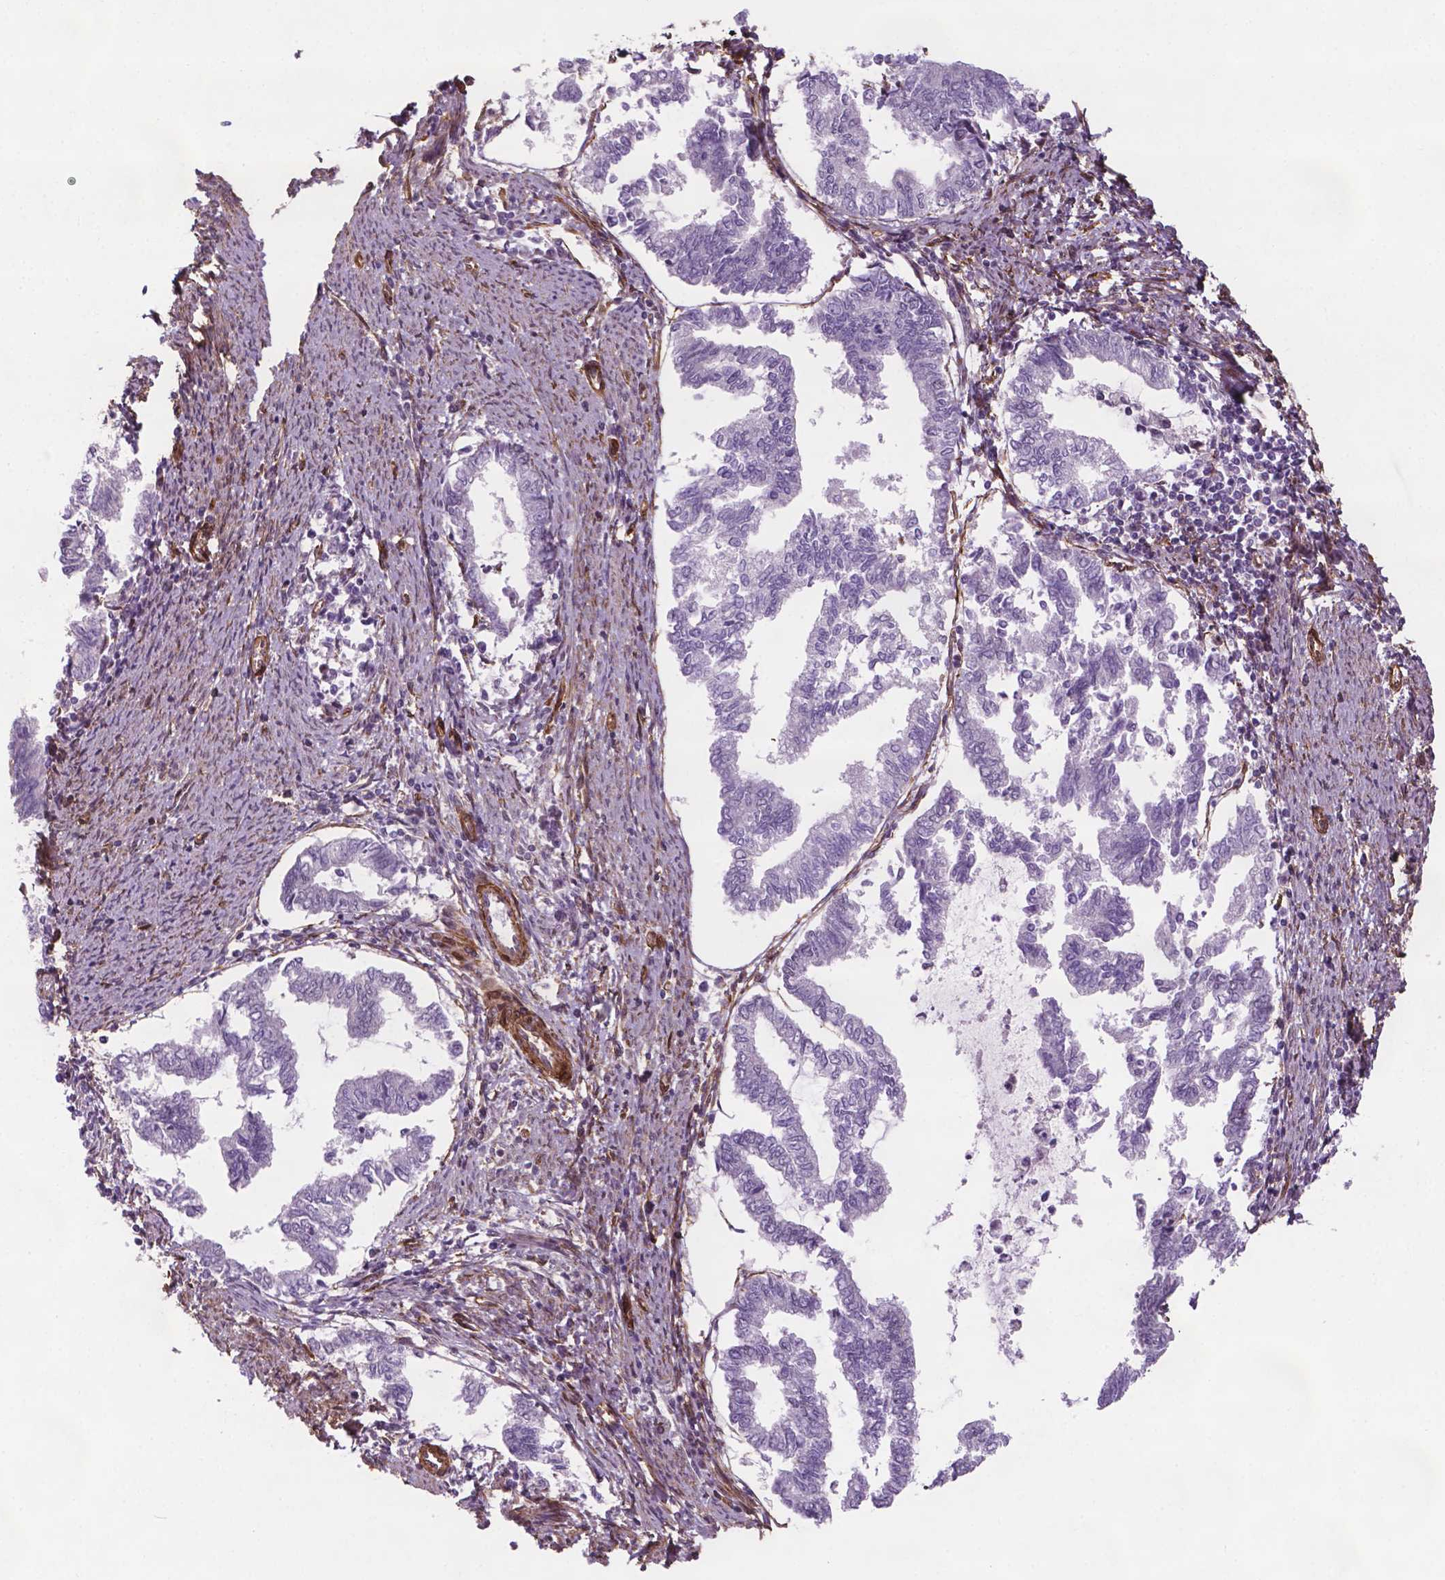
{"staining": {"intensity": "negative", "quantity": "none", "location": "none"}, "tissue": "endometrial cancer", "cell_type": "Tumor cells", "image_type": "cancer", "snomed": [{"axis": "morphology", "description": "Adenocarcinoma, NOS"}, {"axis": "topography", "description": "Endometrium"}], "caption": "Adenocarcinoma (endometrial) was stained to show a protein in brown. There is no significant staining in tumor cells.", "gene": "EGFL8", "patient": {"sex": "female", "age": 79}}